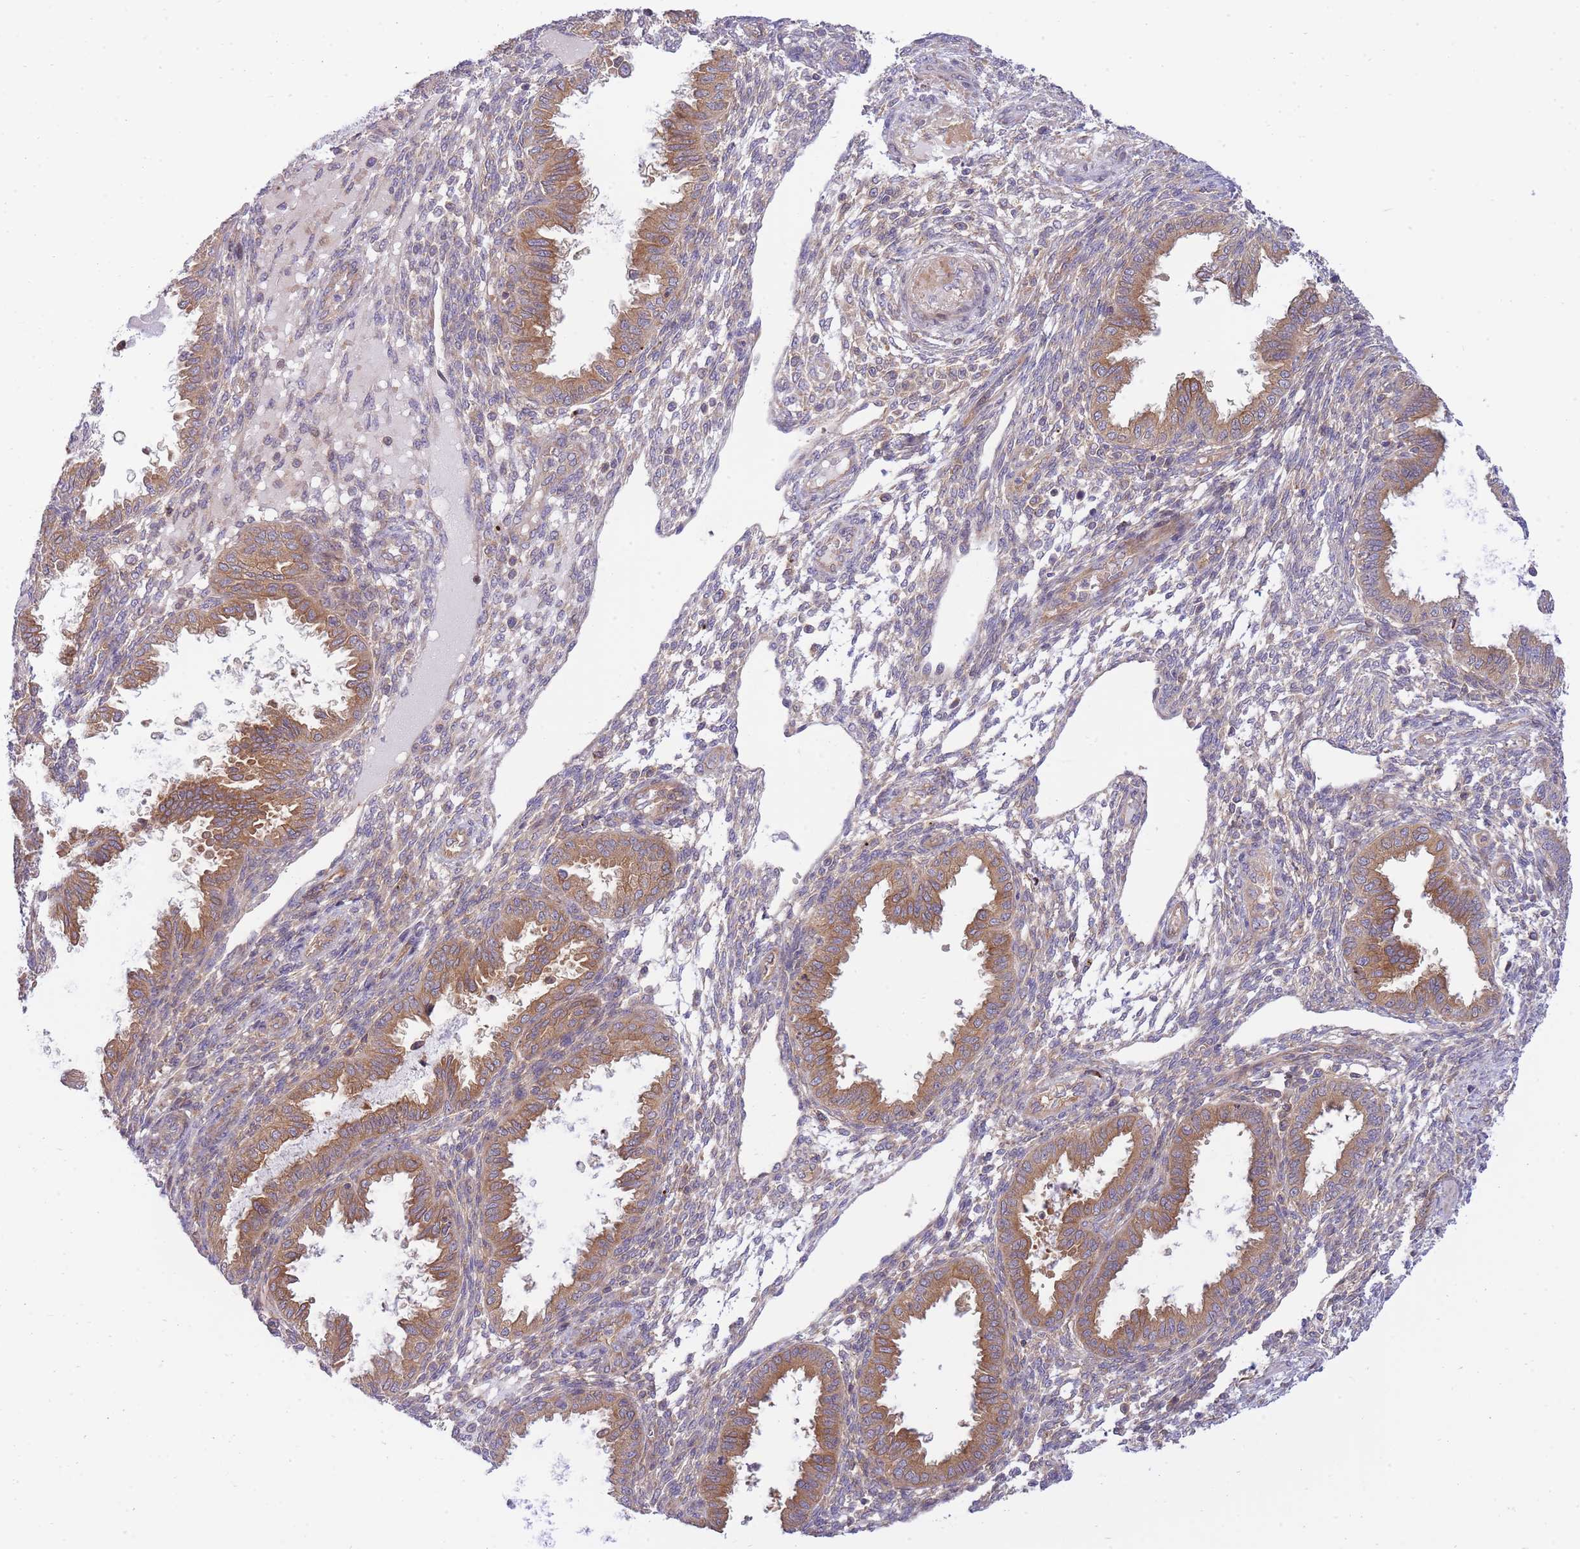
{"staining": {"intensity": "weak", "quantity": "25%-75%", "location": "cytoplasmic/membranous"}, "tissue": "endometrium", "cell_type": "Cells in endometrial stroma", "image_type": "normal", "snomed": [{"axis": "morphology", "description": "Normal tissue, NOS"}, {"axis": "topography", "description": "Endometrium"}], "caption": "Immunohistochemical staining of normal human endometrium reveals low levels of weak cytoplasmic/membranous positivity in about 25%-75% of cells in endometrial stroma.", "gene": "EIF2B2", "patient": {"sex": "female", "age": 33}}